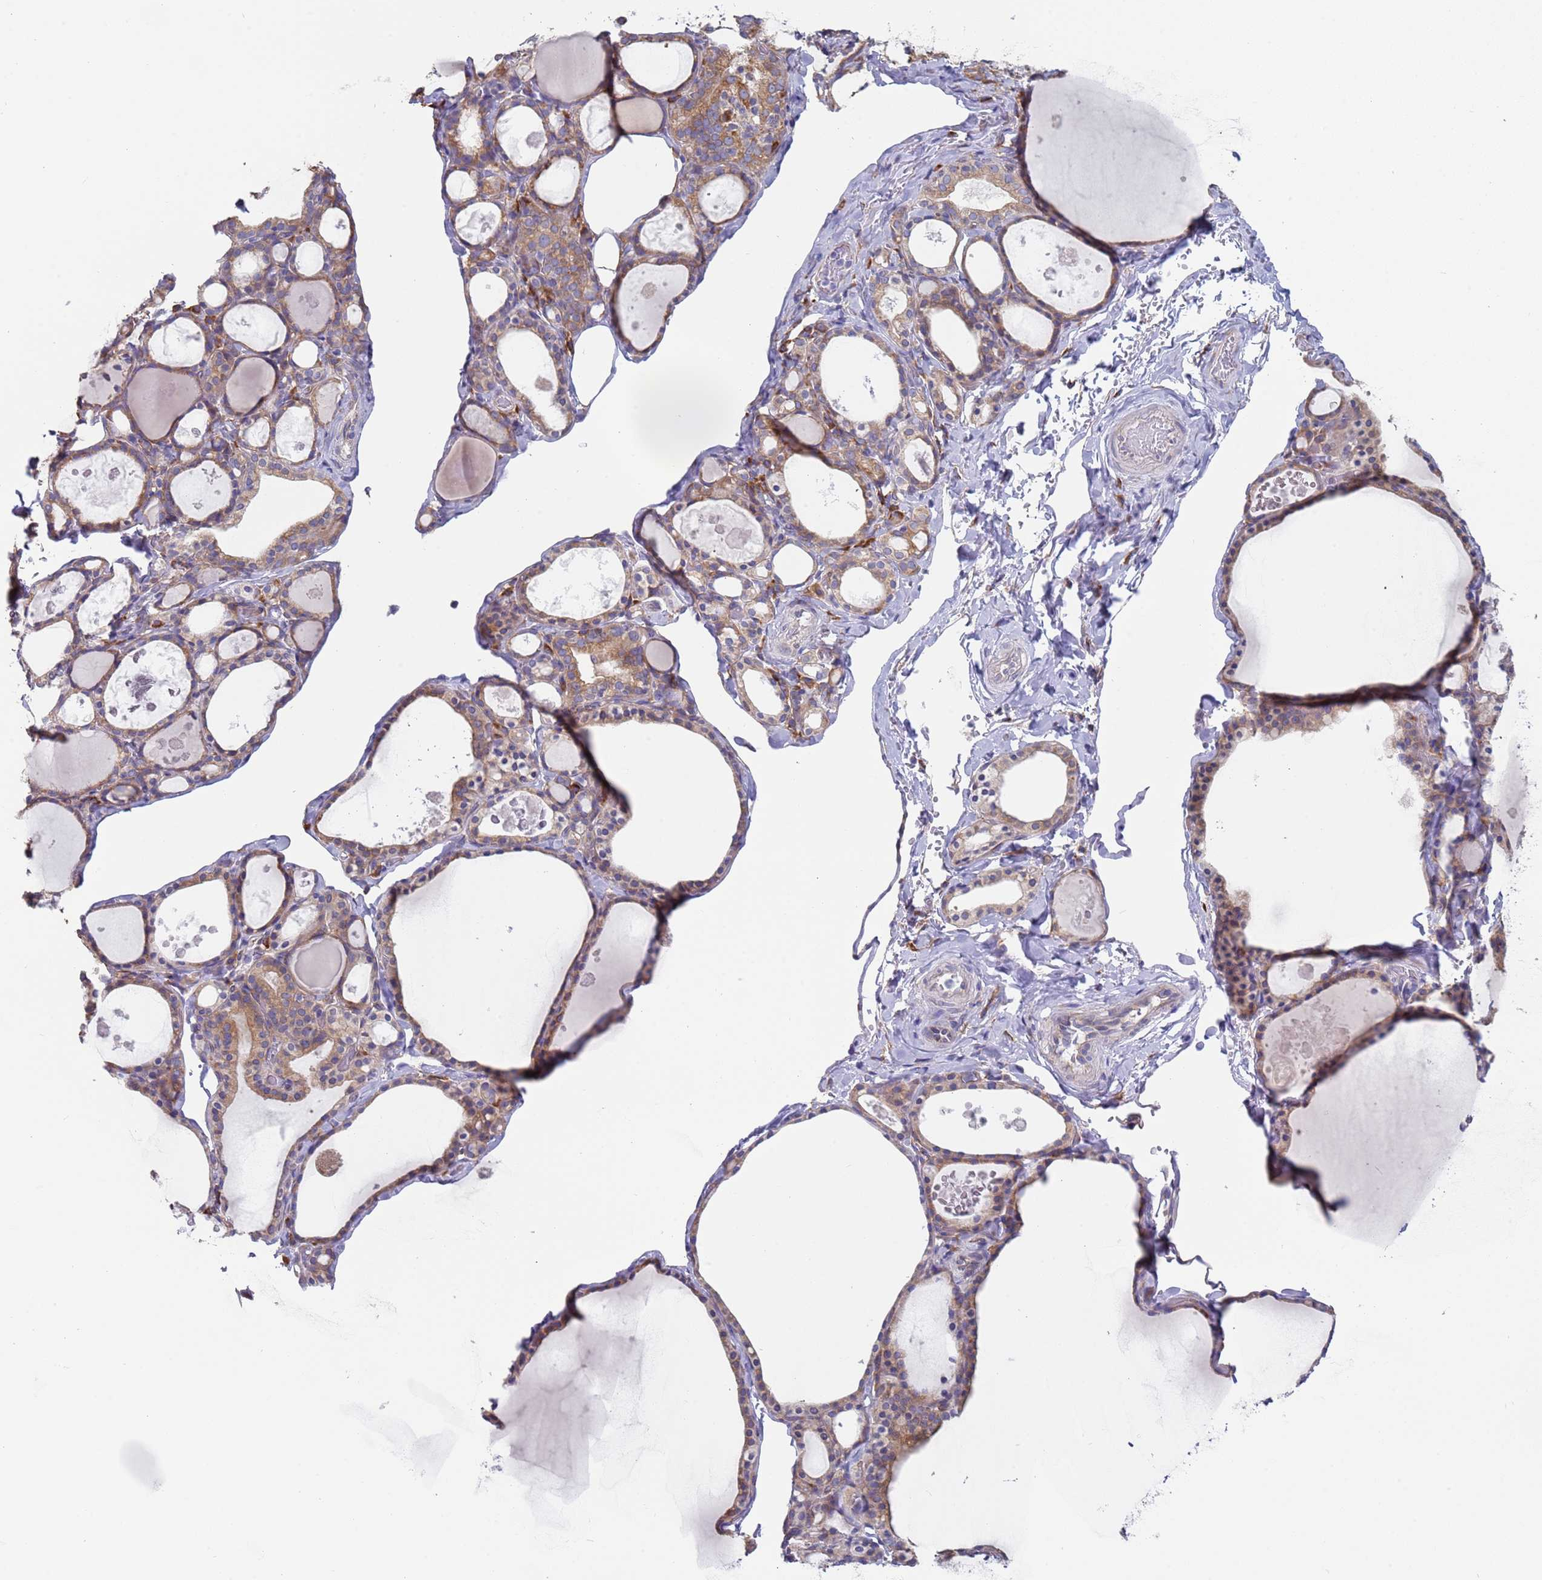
{"staining": {"intensity": "moderate", "quantity": ">75%", "location": "cytoplasmic/membranous"}, "tissue": "thyroid gland", "cell_type": "Glandular cells", "image_type": "normal", "snomed": [{"axis": "morphology", "description": "Normal tissue, NOS"}, {"axis": "topography", "description": "Thyroid gland"}], "caption": "A brown stain shows moderate cytoplasmic/membranous staining of a protein in glandular cells of benign human thyroid gland. (DAB IHC with brightfield microscopy, high magnification).", "gene": "ENSG00000286098", "patient": {"sex": "male", "age": 56}}